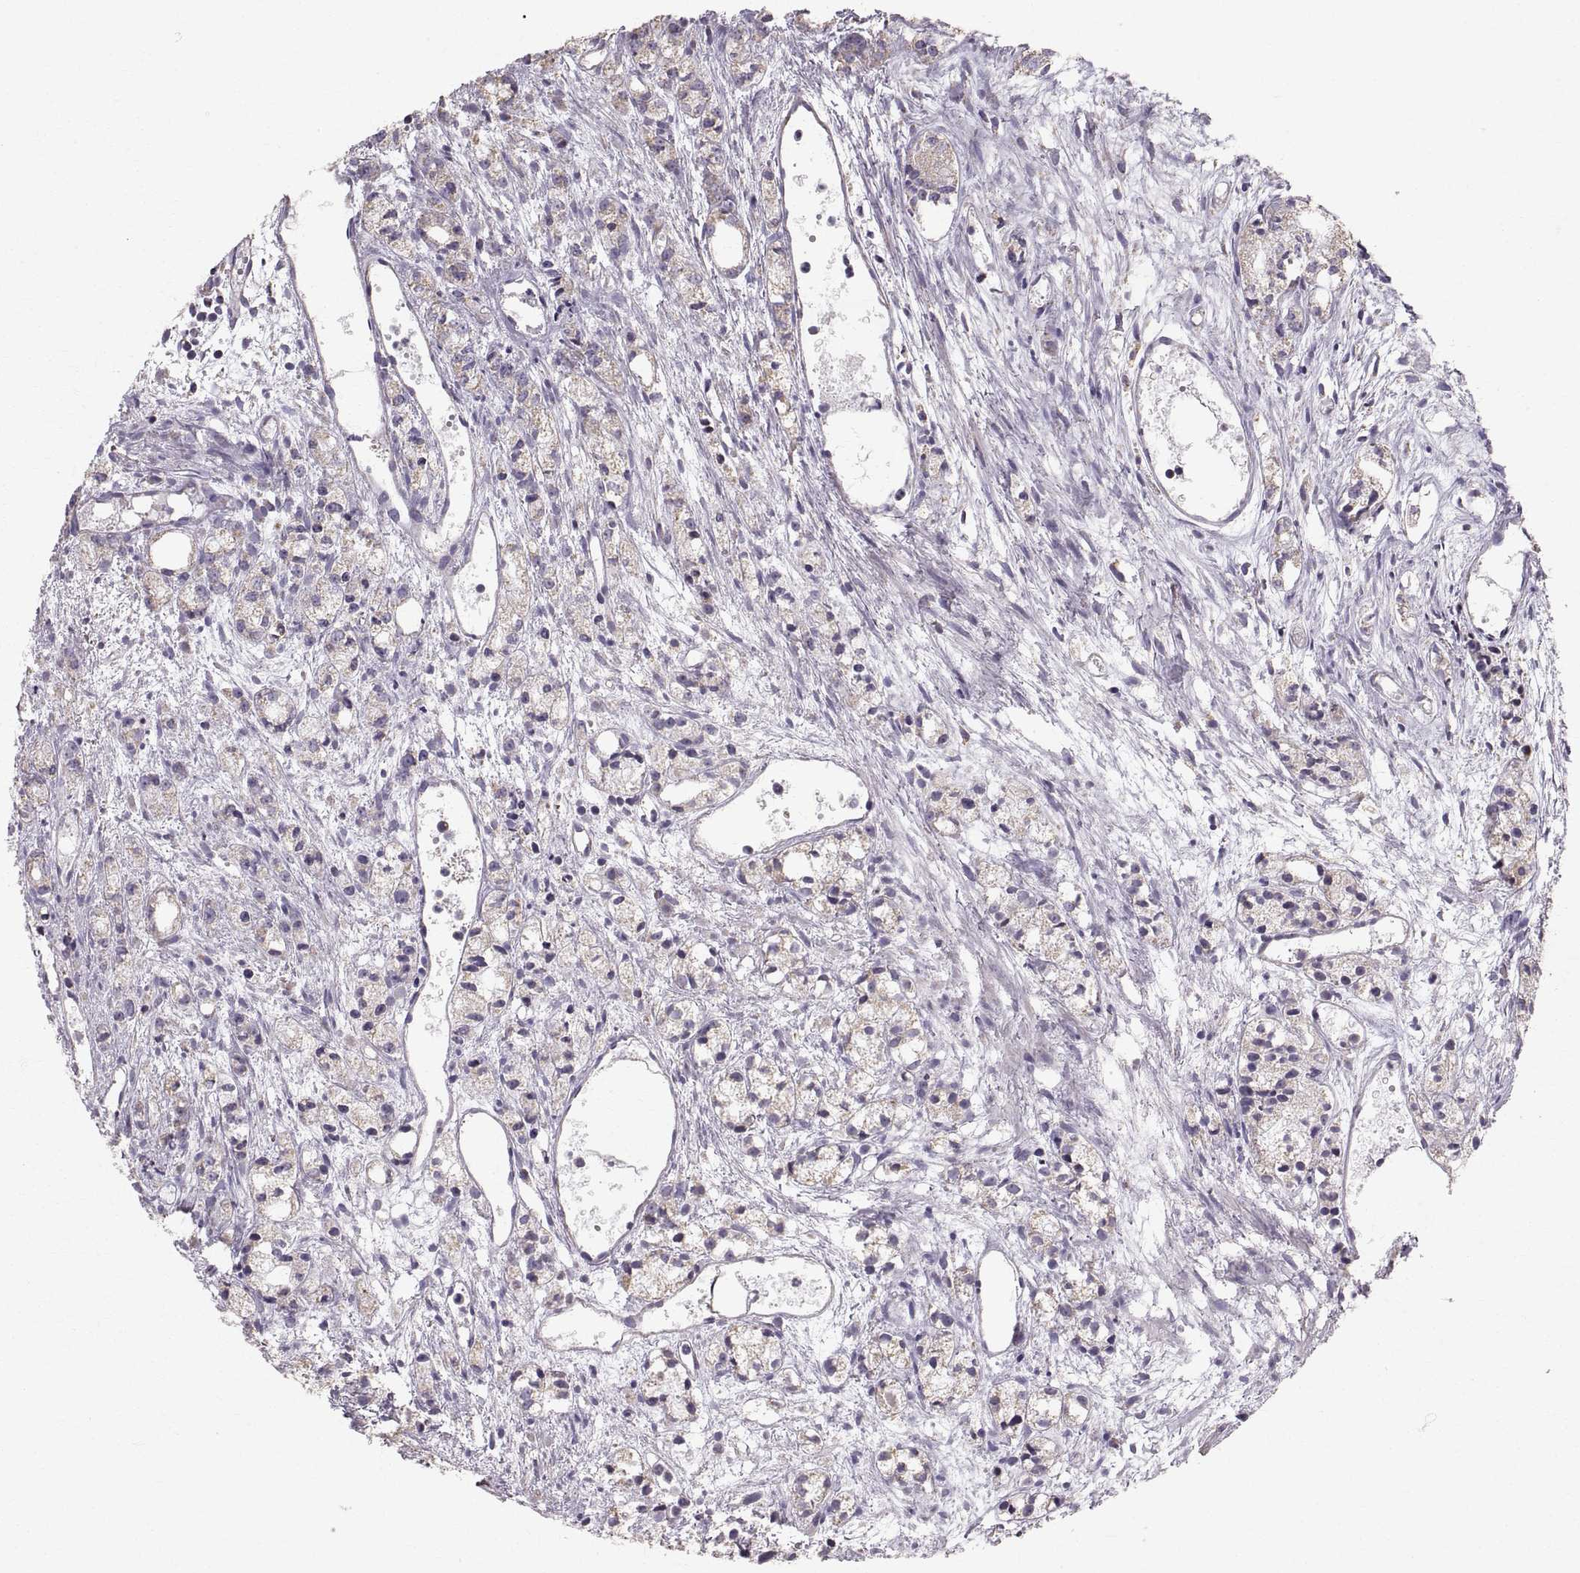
{"staining": {"intensity": "weak", "quantity": "25%-75%", "location": "cytoplasmic/membranous"}, "tissue": "prostate cancer", "cell_type": "Tumor cells", "image_type": "cancer", "snomed": [{"axis": "morphology", "description": "Adenocarcinoma, Medium grade"}, {"axis": "topography", "description": "Prostate"}], "caption": "Prostate cancer tissue exhibits weak cytoplasmic/membranous staining in approximately 25%-75% of tumor cells, visualized by immunohistochemistry.", "gene": "STMND1", "patient": {"sex": "male", "age": 74}}